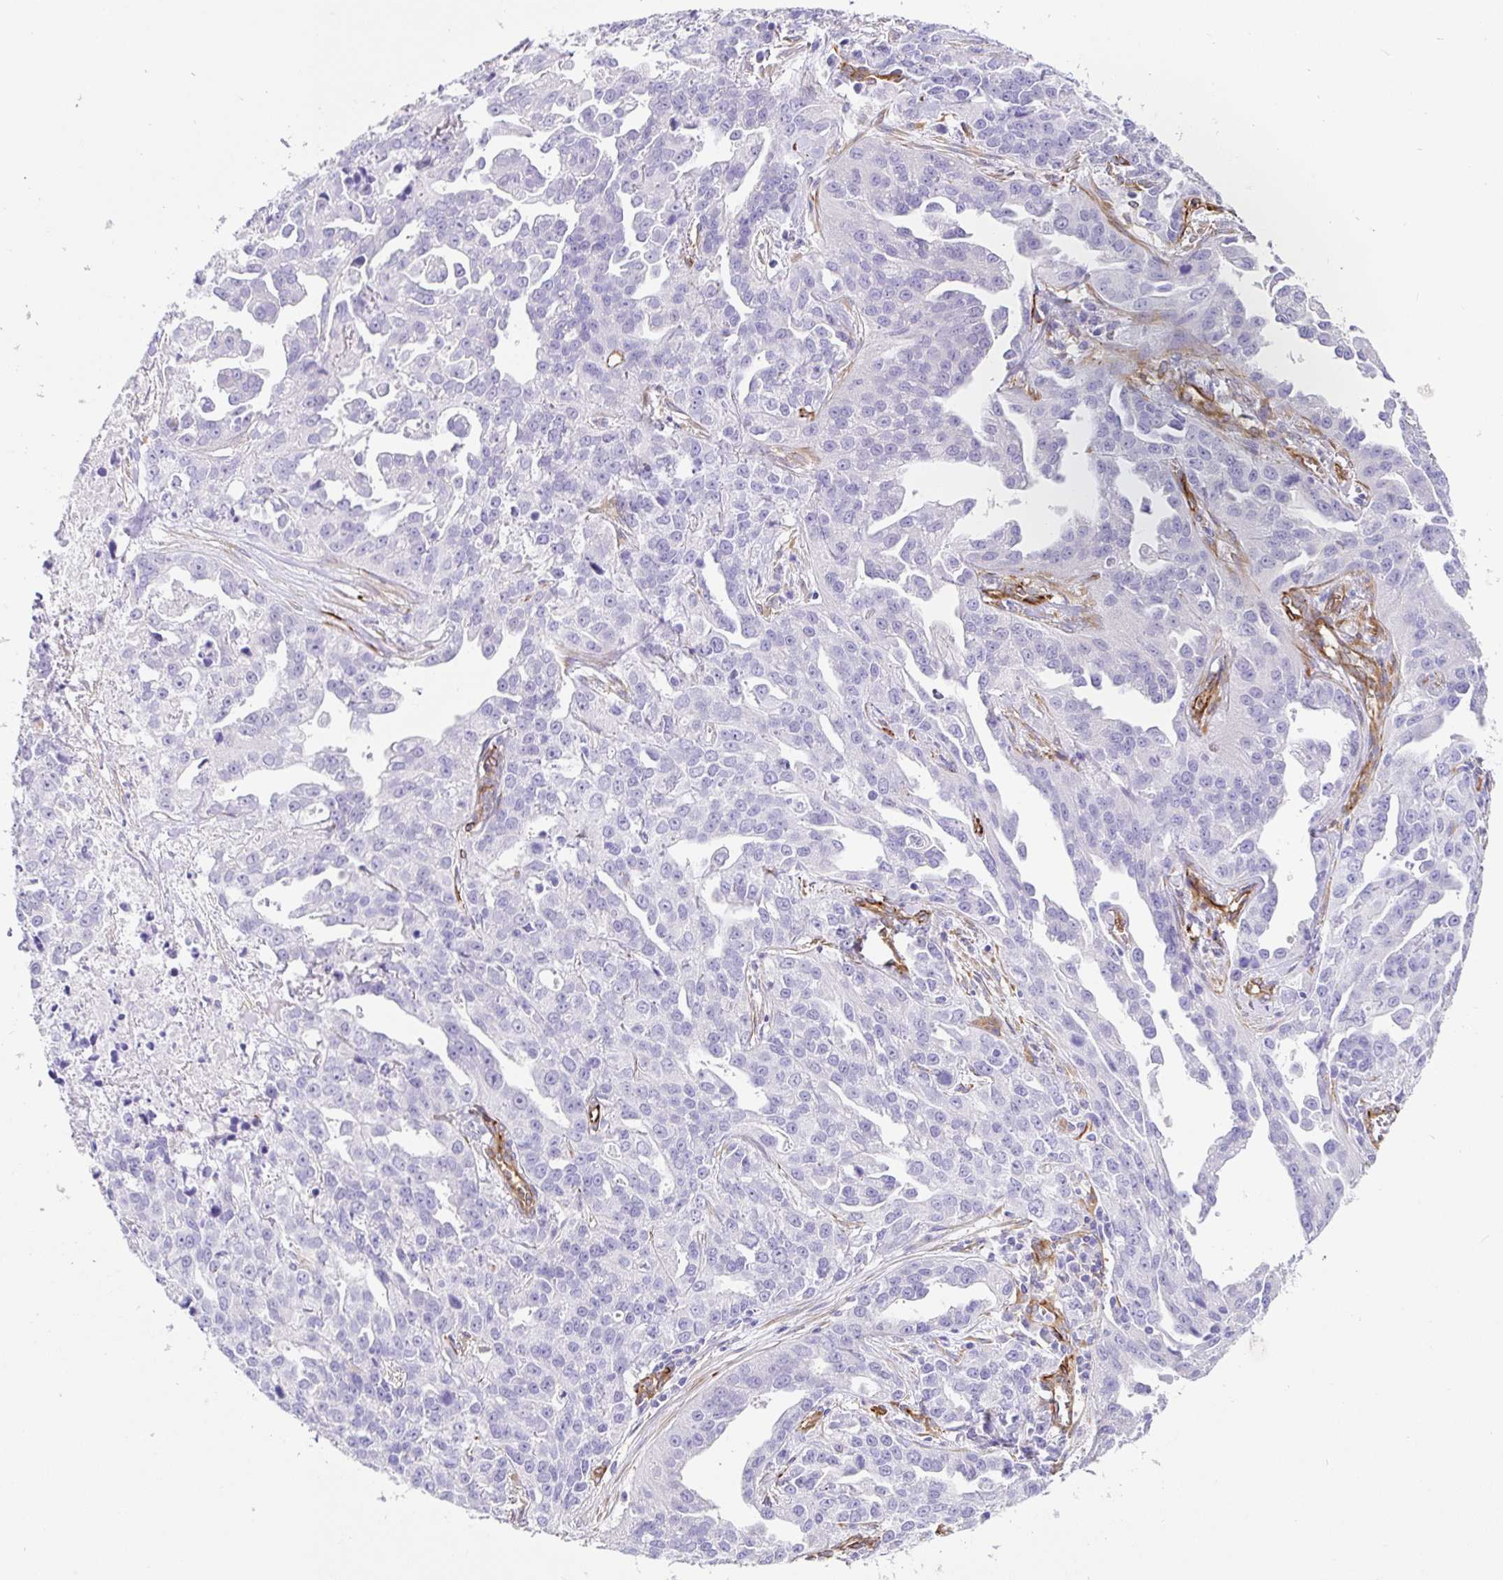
{"staining": {"intensity": "negative", "quantity": "none", "location": "none"}, "tissue": "ovarian cancer", "cell_type": "Tumor cells", "image_type": "cancer", "snomed": [{"axis": "morphology", "description": "Cystadenocarcinoma, serous, NOS"}, {"axis": "topography", "description": "Ovary"}], "caption": "This is an IHC image of human ovarian cancer. There is no positivity in tumor cells.", "gene": "DOCK1", "patient": {"sex": "female", "age": 75}}